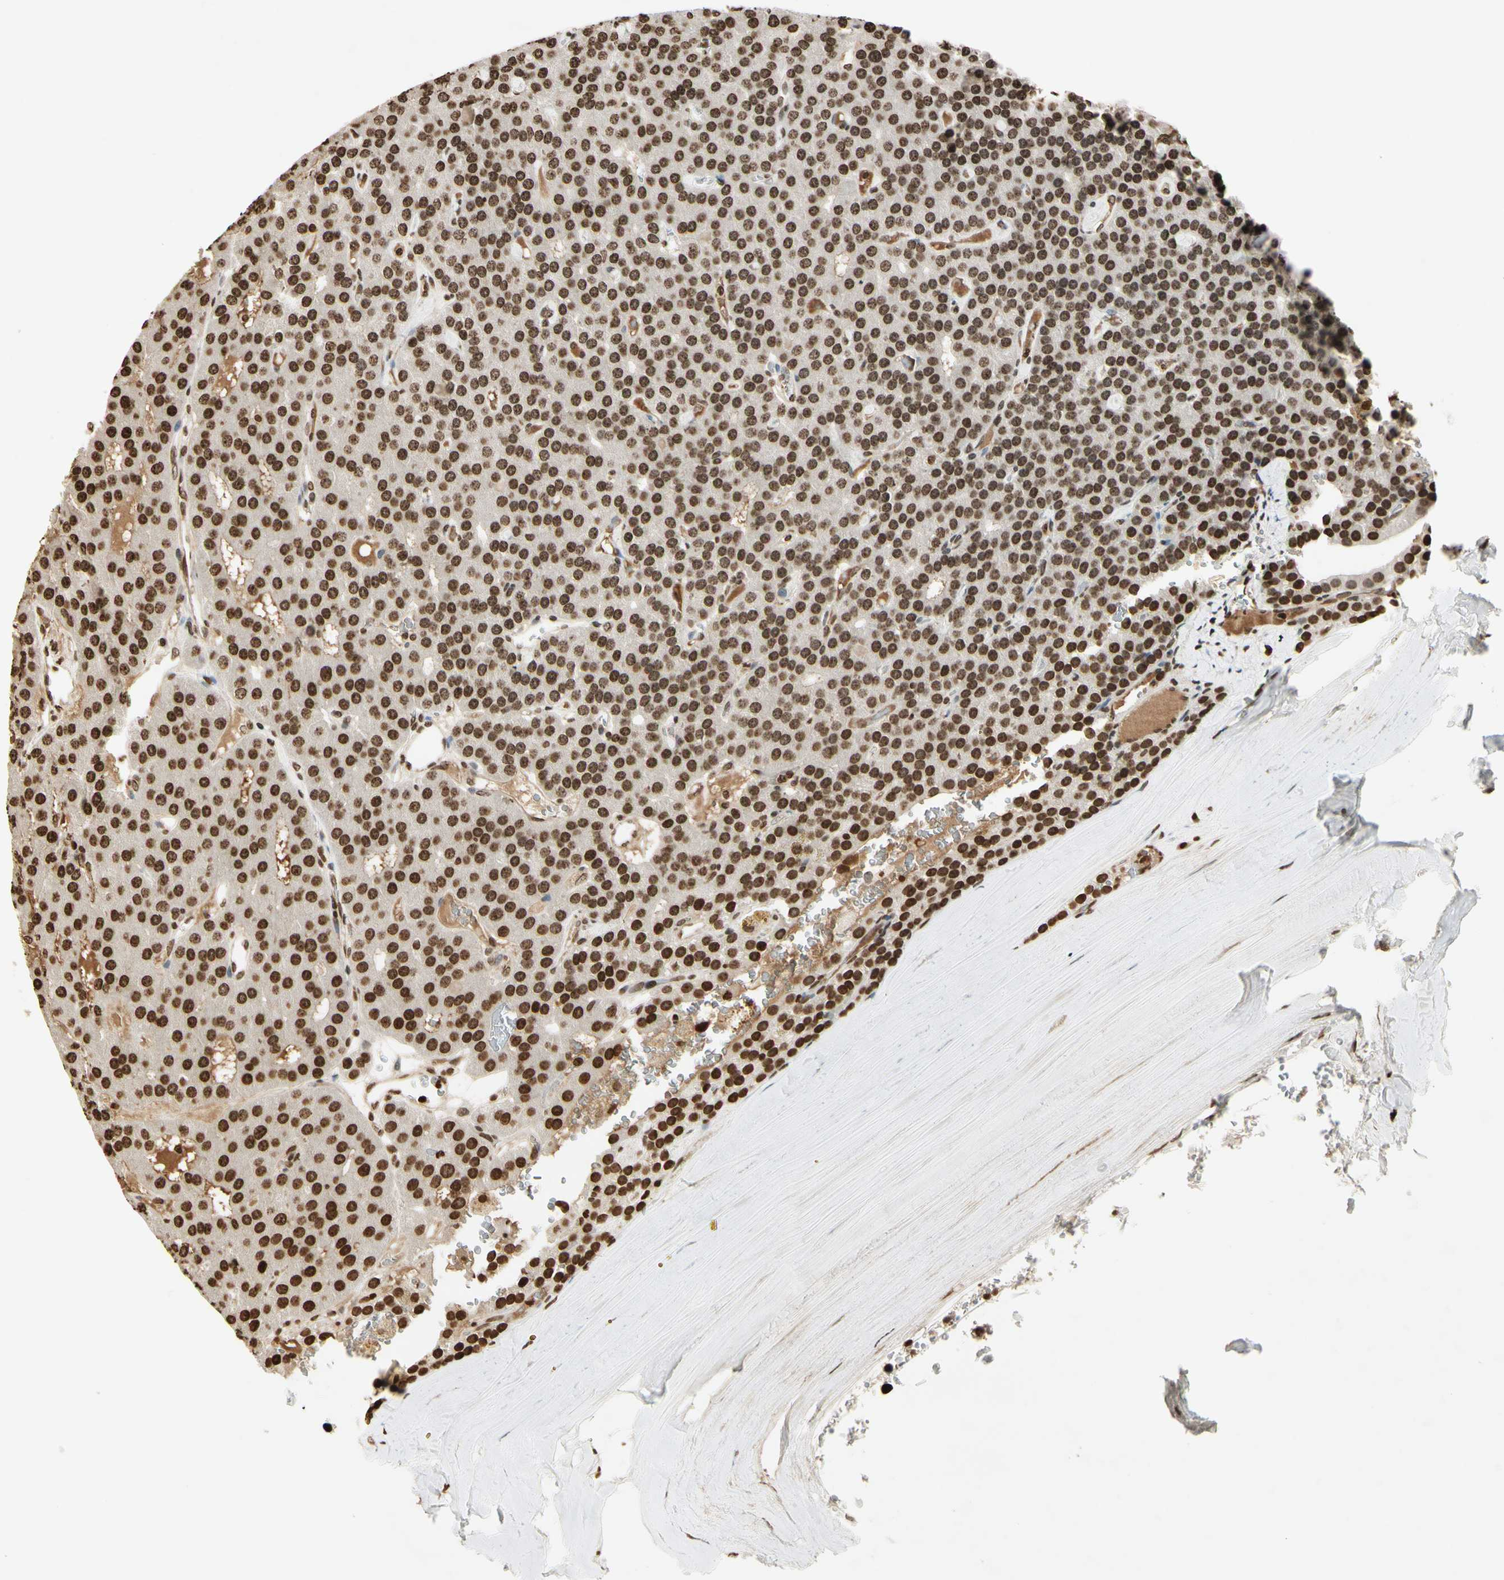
{"staining": {"intensity": "moderate", "quantity": ">75%", "location": "nuclear"}, "tissue": "parathyroid gland", "cell_type": "Glandular cells", "image_type": "normal", "snomed": [{"axis": "morphology", "description": "Normal tissue, NOS"}, {"axis": "morphology", "description": "Adenoma, NOS"}, {"axis": "topography", "description": "Parathyroid gland"}], "caption": "Immunohistochemical staining of unremarkable parathyroid gland shows medium levels of moderate nuclear positivity in about >75% of glandular cells.", "gene": "RORA", "patient": {"sex": "female", "age": 86}}